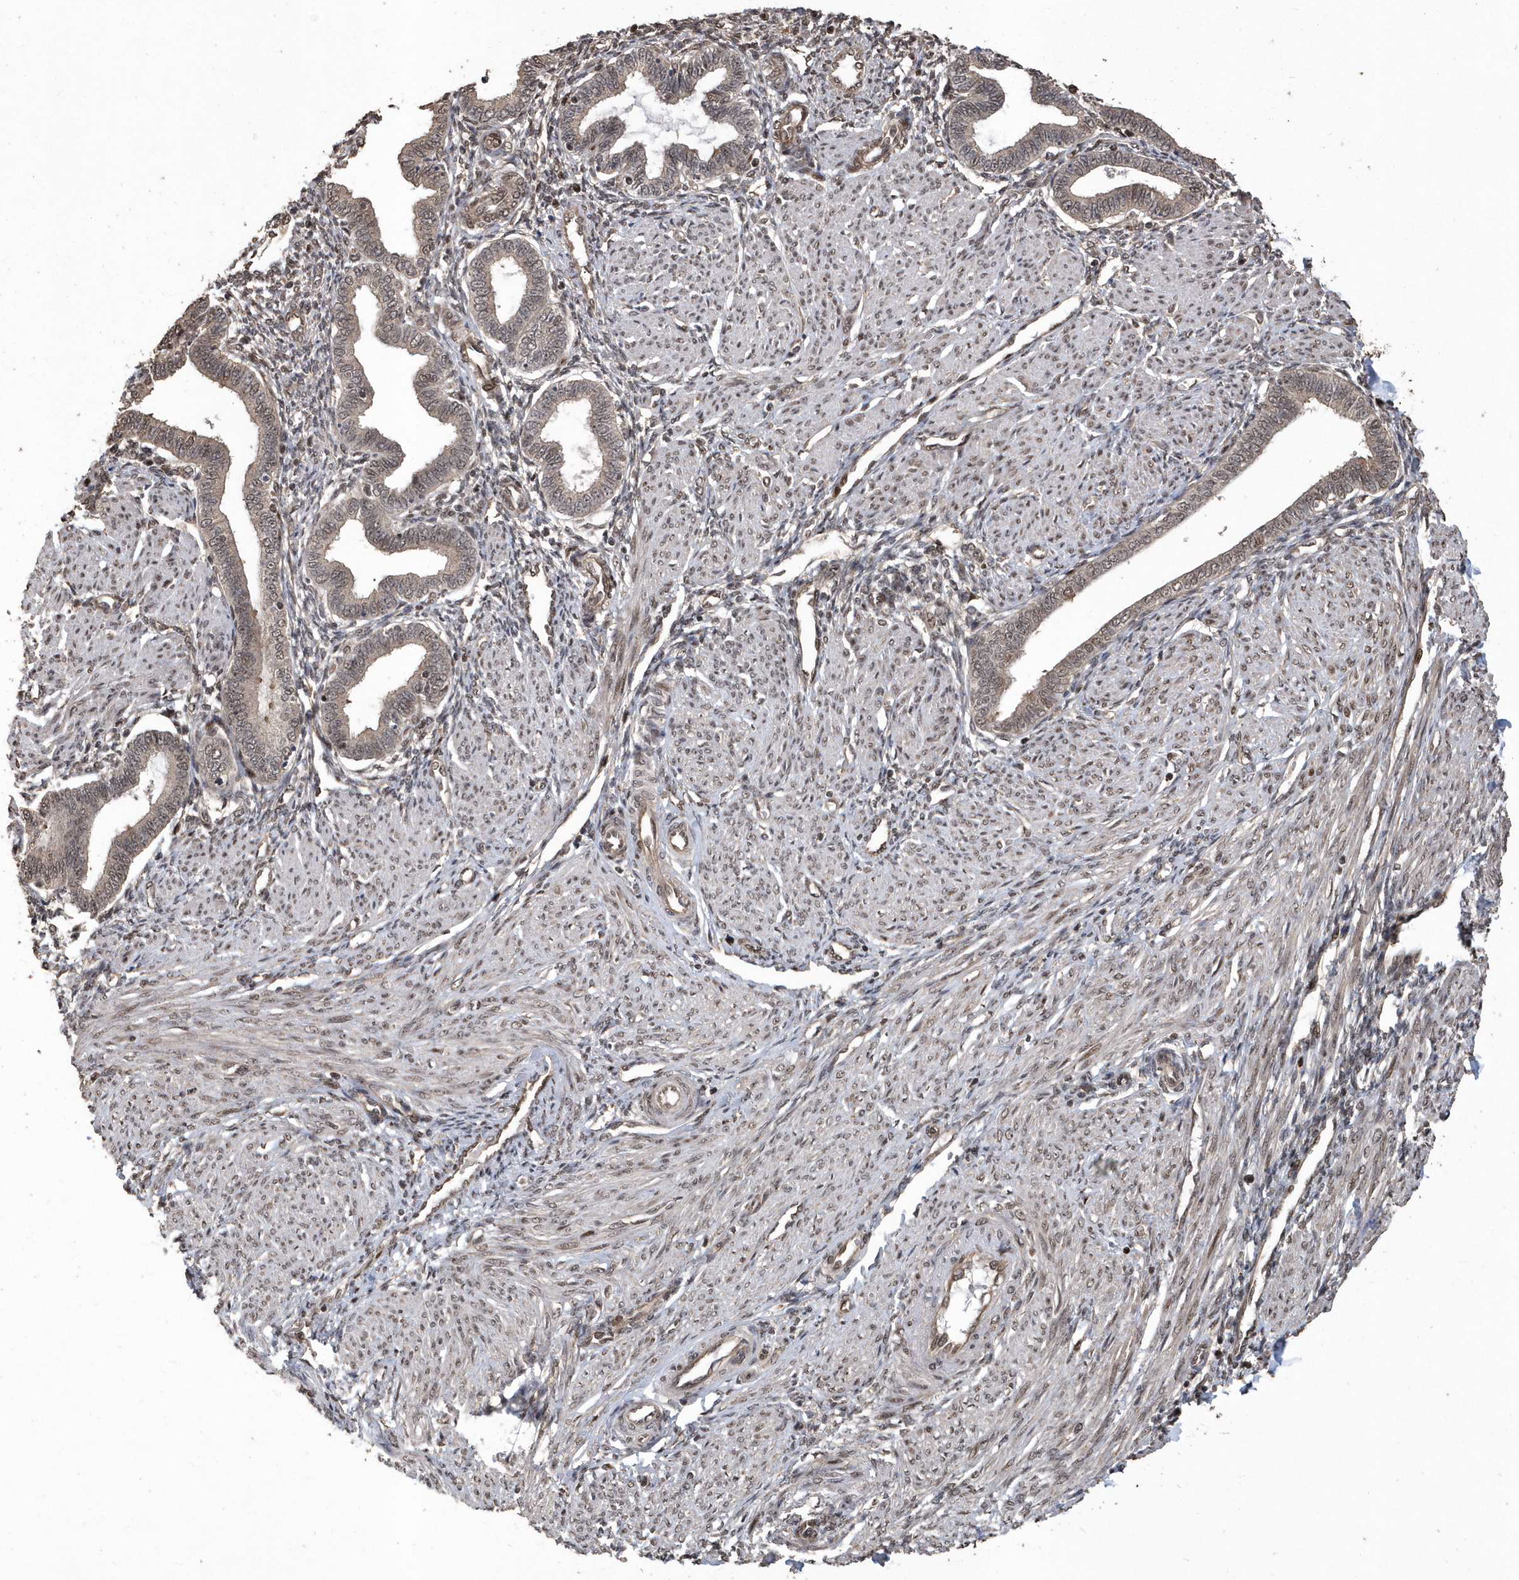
{"staining": {"intensity": "strong", "quantity": ">75%", "location": "nuclear"}, "tissue": "endometrium", "cell_type": "Cells in endometrial stroma", "image_type": "normal", "snomed": [{"axis": "morphology", "description": "Normal tissue, NOS"}, {"axis": "topography", "description": "Endometrium"}], "caption": "Endometrium was stained to show a protein in brown. There is high levels of strong nuclear expression in approximately >75% of cells in endometrial stroma.", "gene": "INTS12", "patient": {"sex": "female", "age": 53}}